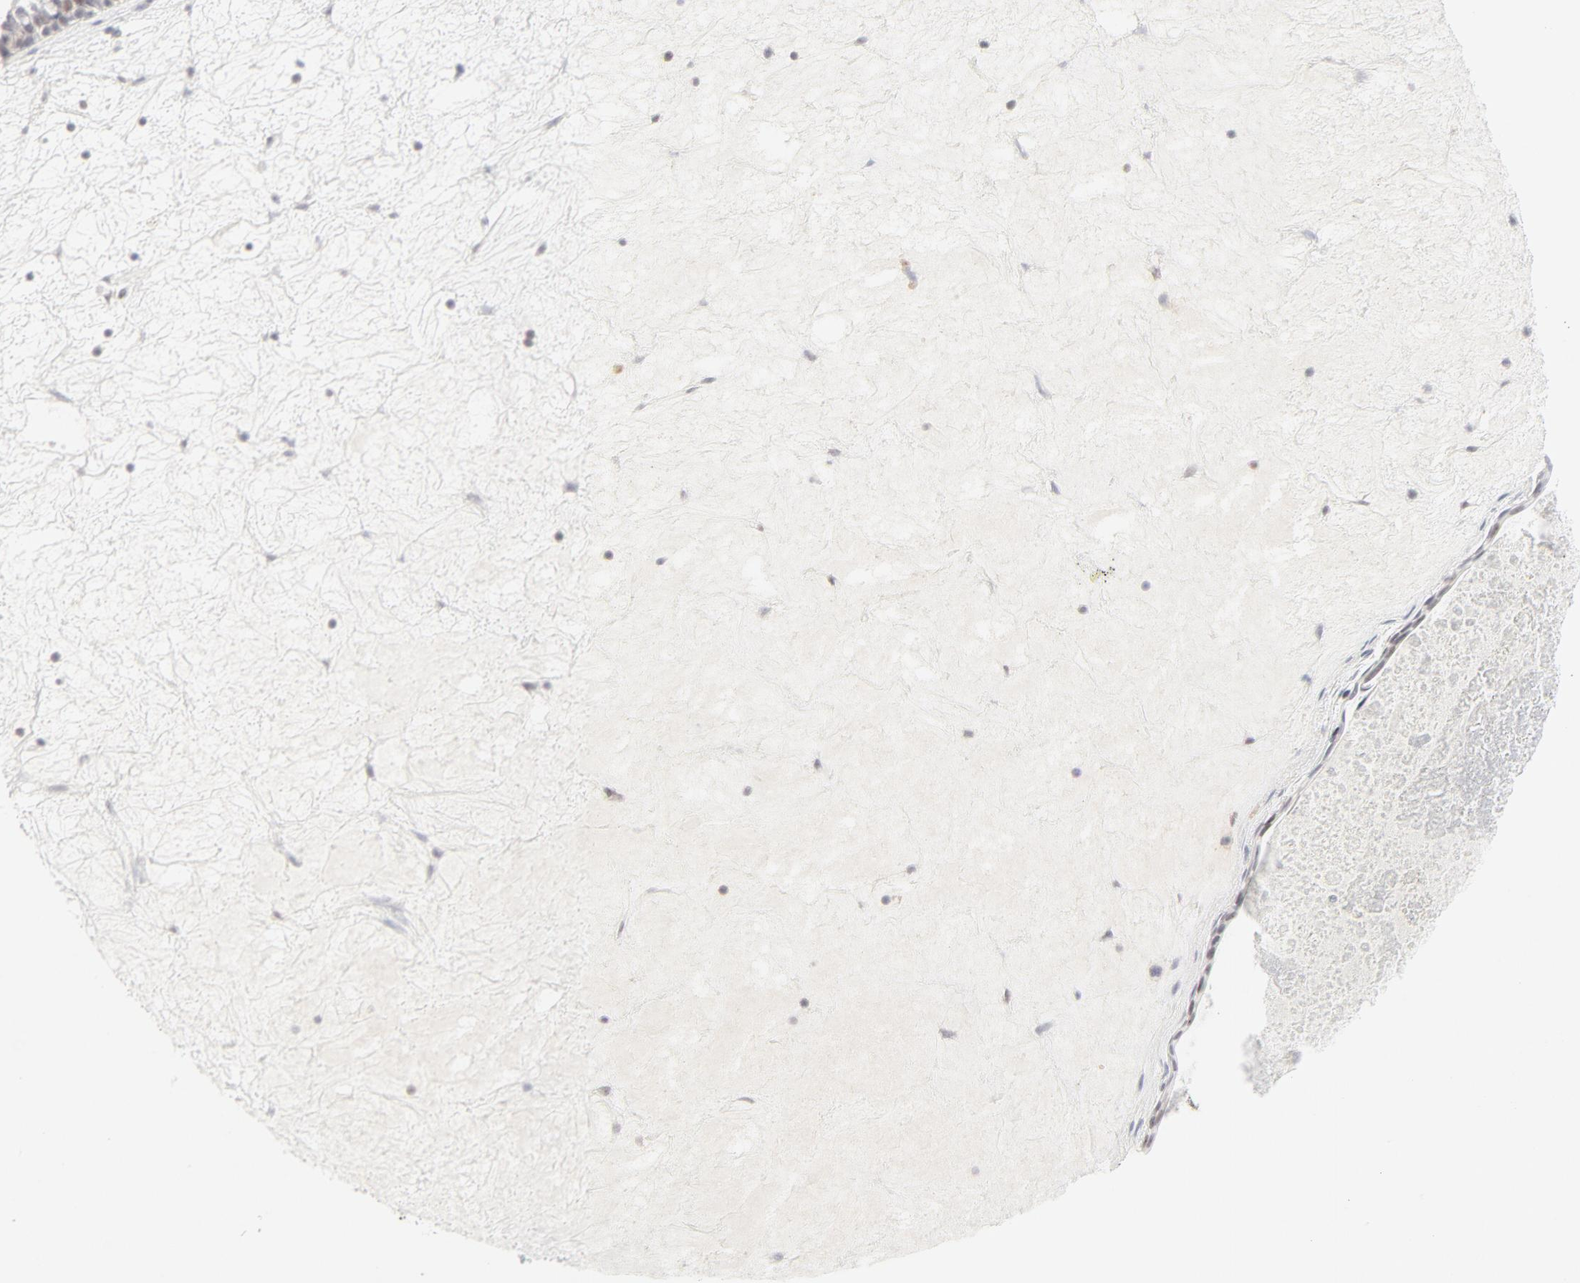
{"staining": {"intensity": "weak", "quantity": "25%-75%", "location": "nuclear"}, "tissue": "nasopharynx", "cell_type": "Respiratory epithelial cells", "image_type": "normal", "snomed": [{"axis": "morphology", "description": "Normal tissue, NOS"}, {"axis": "topography", "description": "Nasopharynx"}], "caption": "High-magnification brightfield microscopy of benign nasopharynx stained with DAB (brown) and counterstained with hematoxylin (blue). respiratory epithelial cells exhibit weak nuclear staining is identified in about25%-75% of cells.", "gene": "PRKCB", "patient": {"sex": "female", "age": 78}}